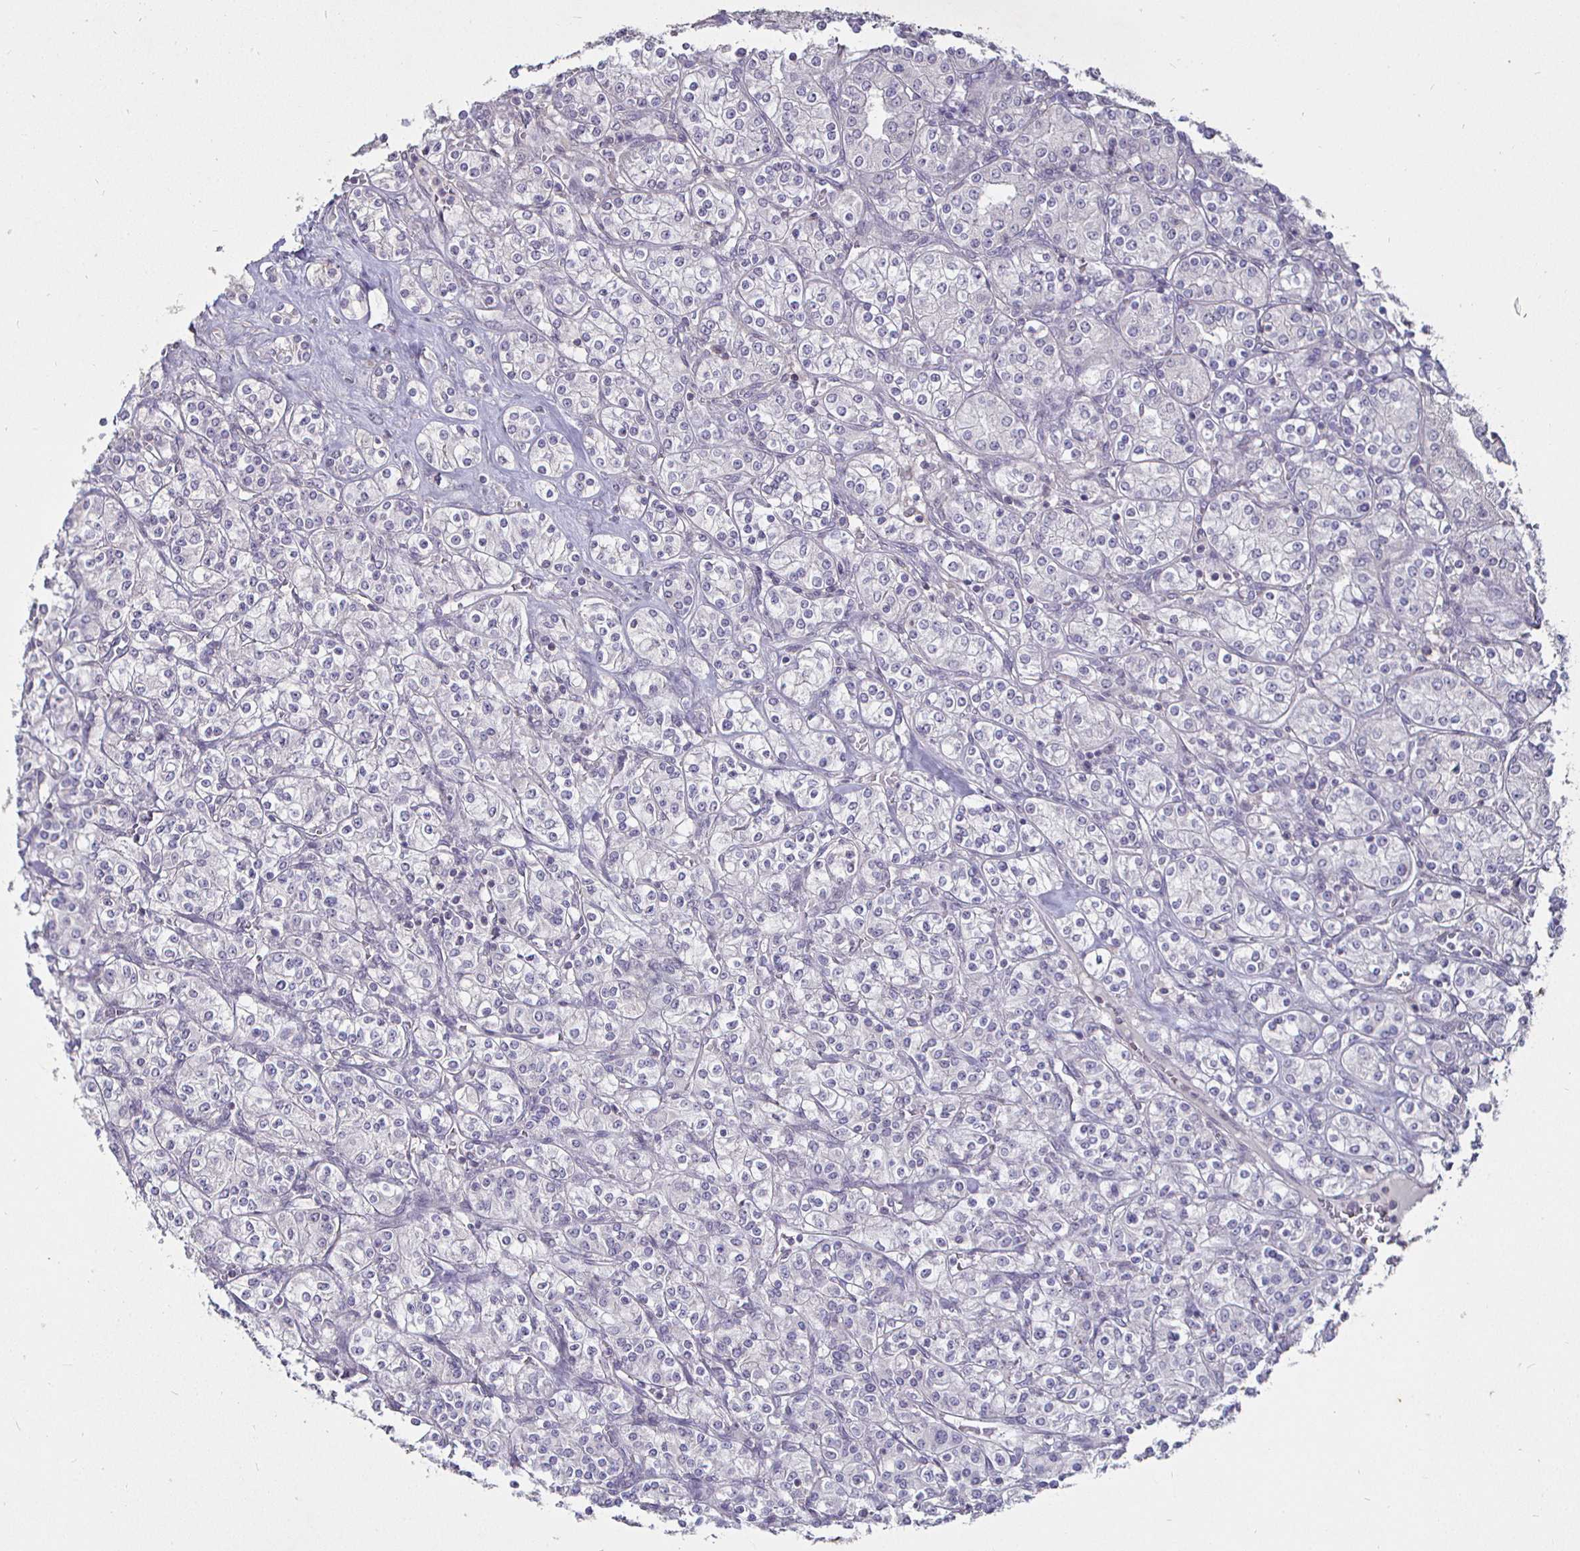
{"staining": {"intensity": "negative", "quantity": "none", "location": "none"}, "tissue": "renal cancer", "cell_type": "Tumor cells", "image_type": "cancer", "snomed": [{"axis": "morphology", "description": "Adenocarcinoma, NOS"}, {"axis": "topography", "description": "Kidney"}], "caption": "IHC of human adenocarcinoma (renal) demonstrates no expression in tumor cells.", "gene": "MLH1", "patient": {"sex": "male", "age": 77}}